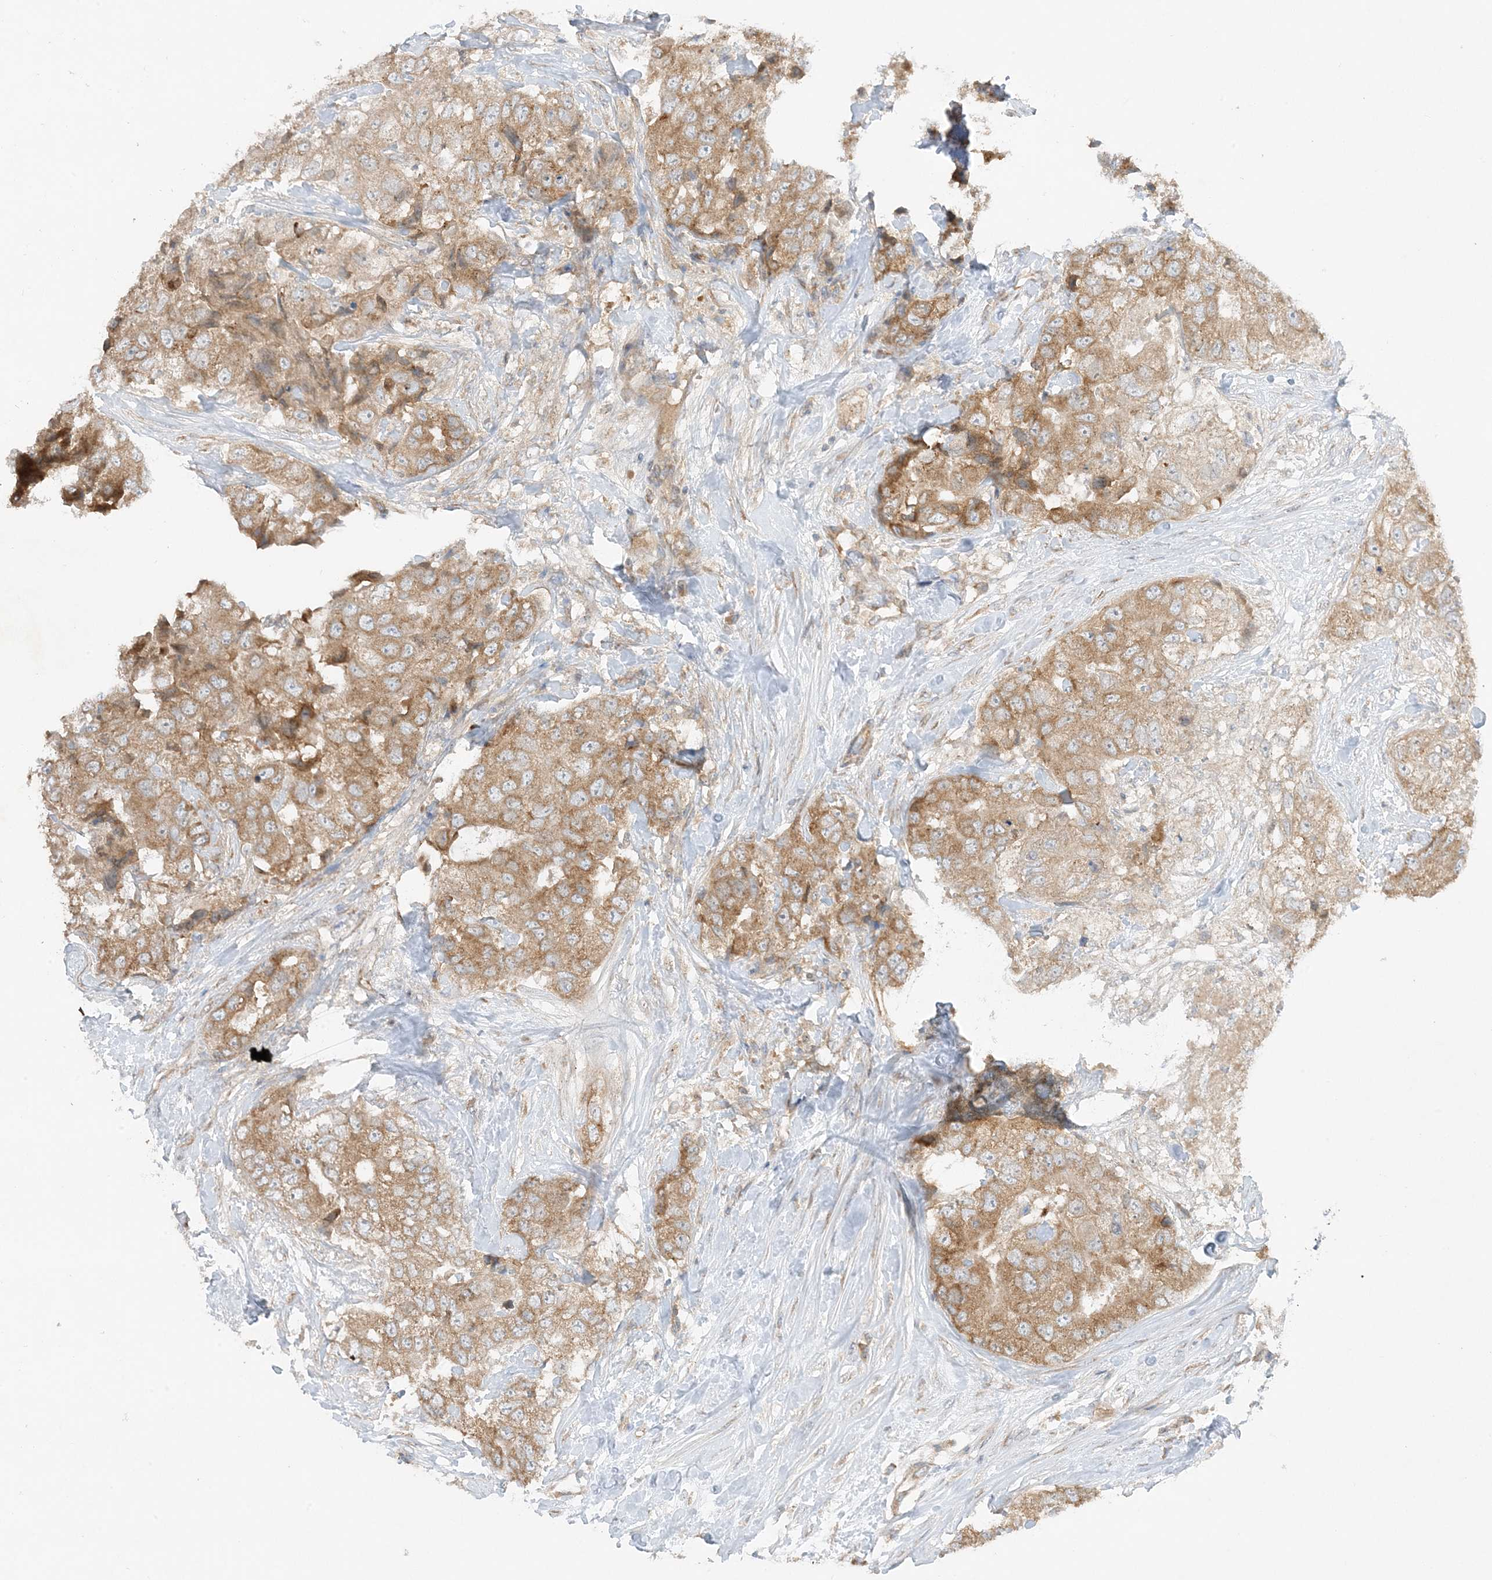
{"staining": {"intensity": "moderate", "quantity": ">75%", "location": "cytoplasmic/membranous"}, "tissue": "breast cancer", "cell_type": "Tumor cells", "image_type": "cancer", "snomed": [{"axis": "morphology", "description": "Duct carcinoma"}, {"axis": "topography", "description": "Breast"}], "caption": "A histopathology image showing moderate cytoplasmic/membranous staining in approximately >75% of tumor cells in breast infiltrating ductal carcinoma, as visualized by brown immunohistochemical staining.", "gene": "RPP40", "patient": {"sex": "female", "age": 62}}